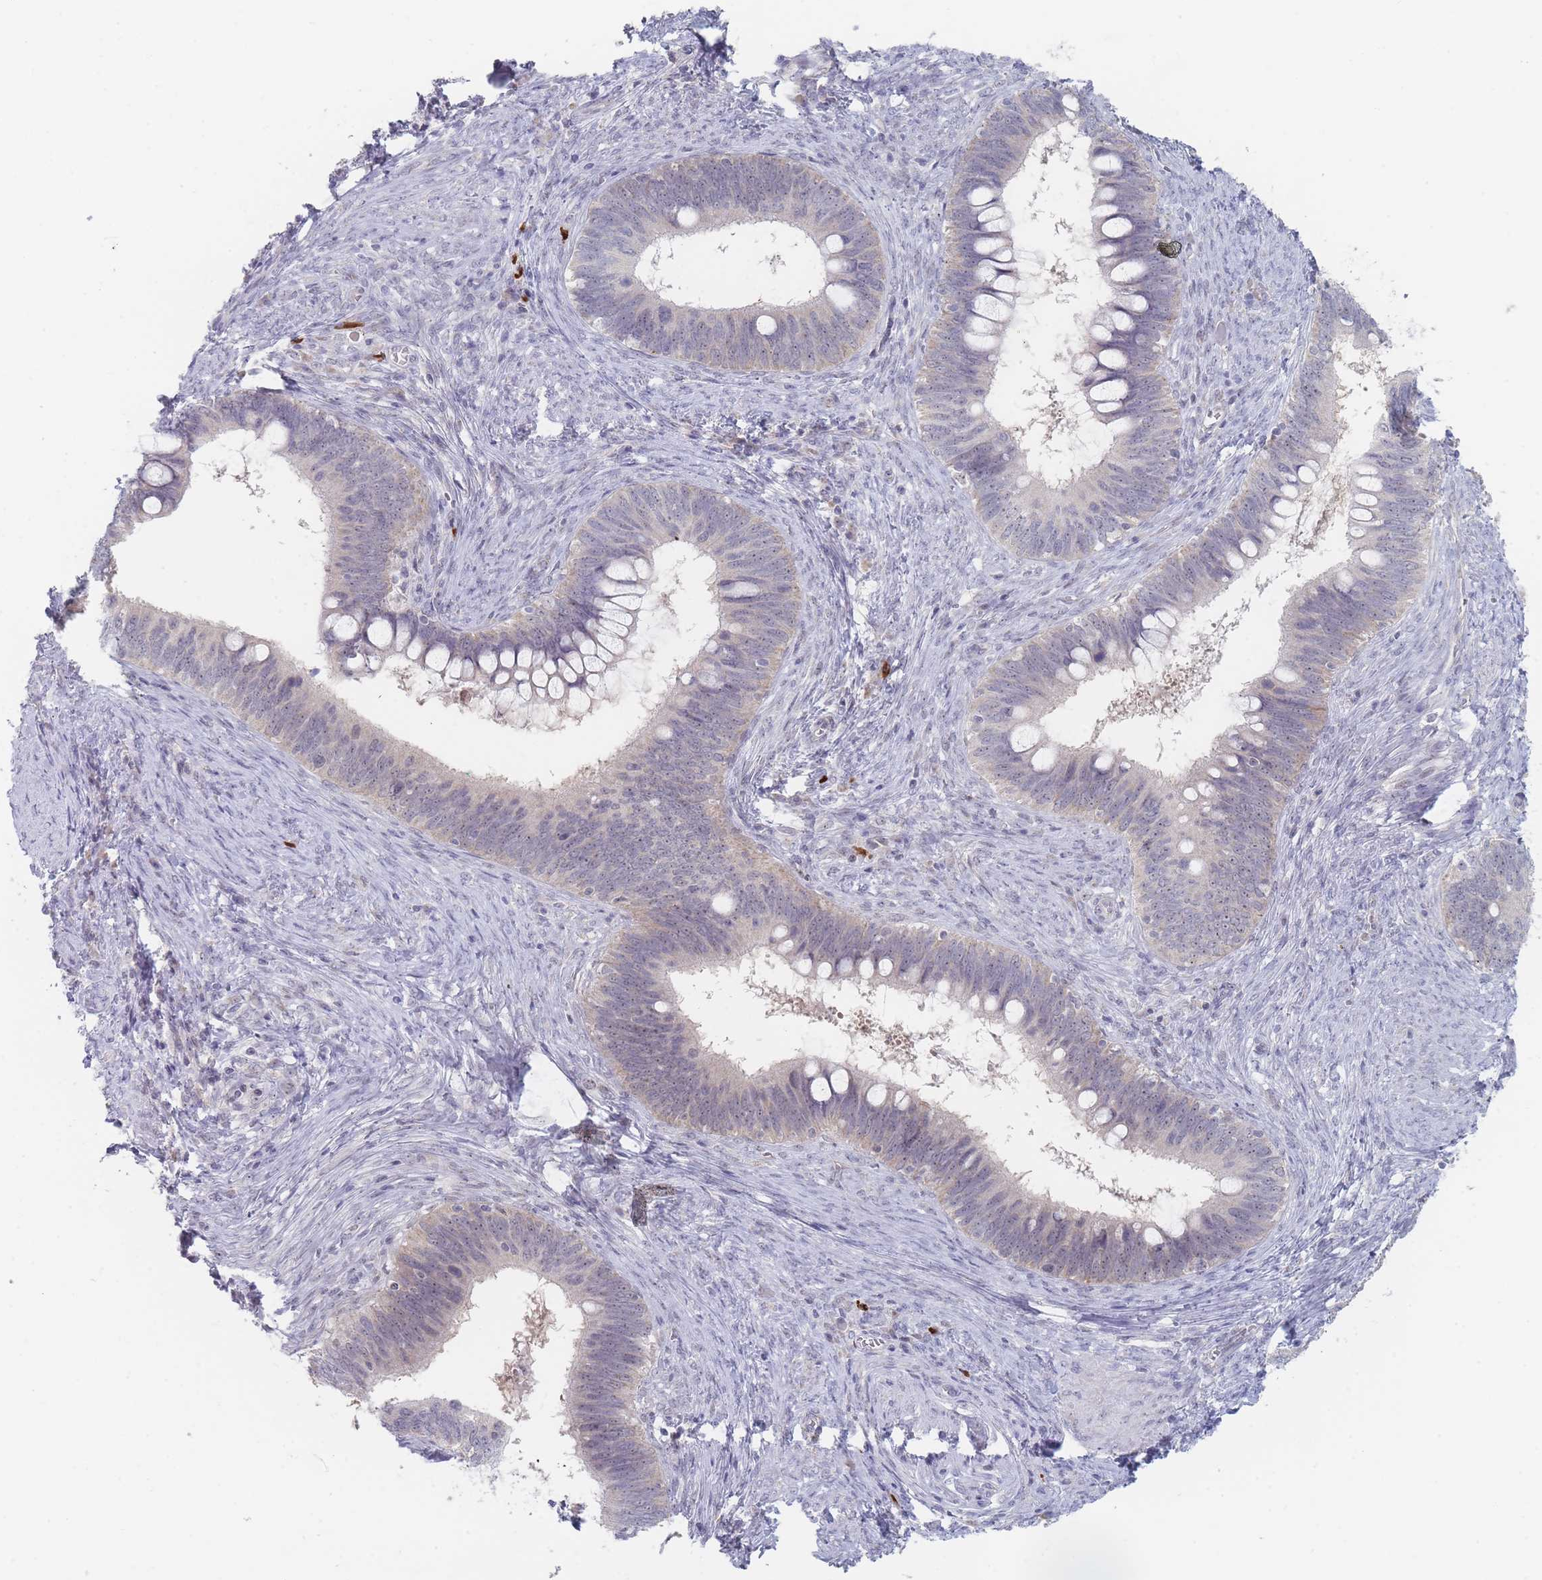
{"staining": {"intensity": "negative", "quantity": "none", "location": "none"}, "tissue": "cervical cancer", "cell_type": "Tumor cells", "image_type": "cancer", "snomed": [{"axis": "morphology", "description": "Adenocarcinoma, NOS"}, {"axis": "topography", "description": "Cervix"}], "caption": "High power microscopy micrograph of an immunohistochemistry photomicrograph of adenocarcinoma (cervical), revealing no significant expression in tumor cells. Brightfield microscopy of immunohistochemistry stained with DAB (3,3'-diaminobenzidine) (brown) and hematoxylin (blue), captured at high magnification.", "gene": "RNF8", "patient": {"sex": "female", "age": 42}}